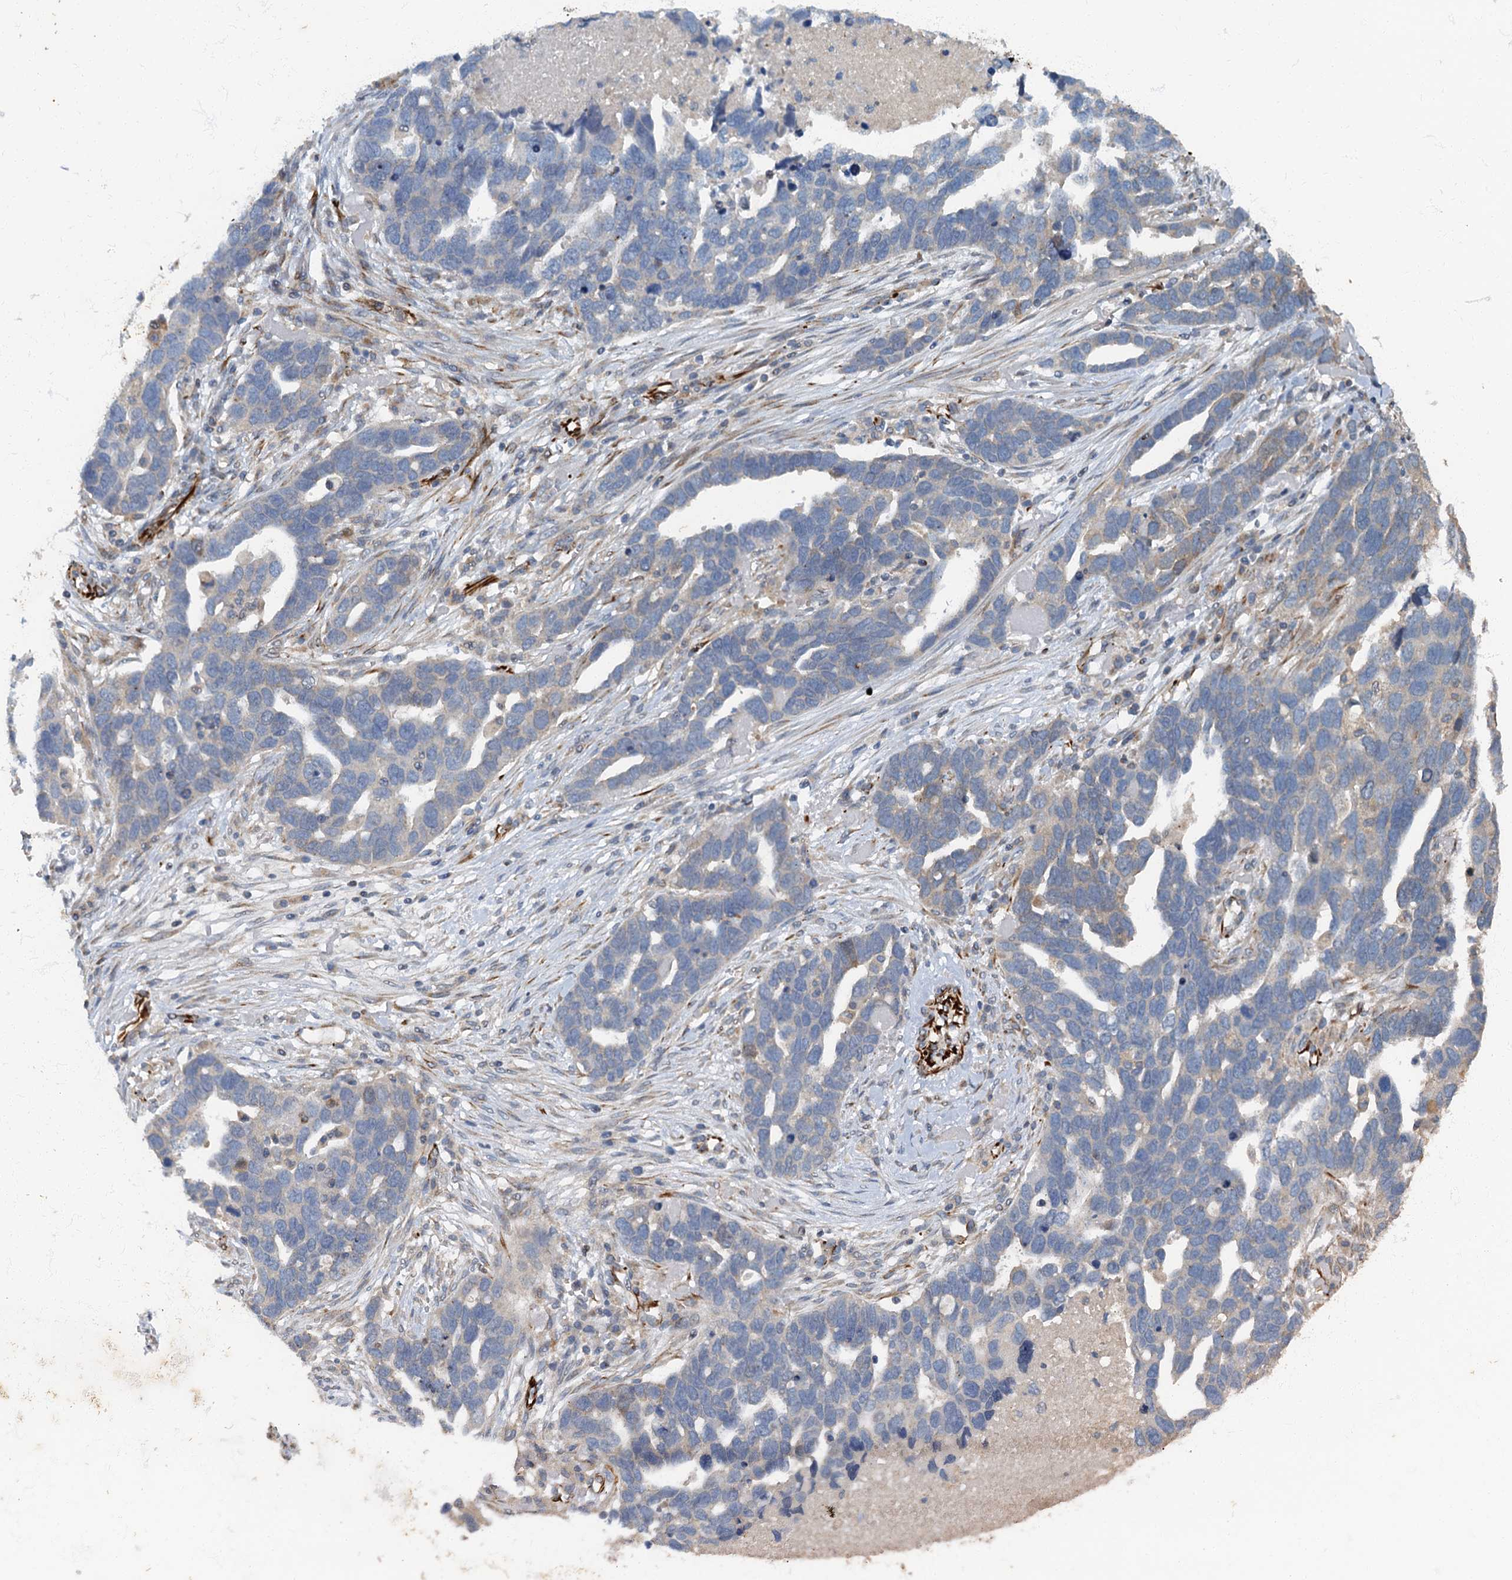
{"staining": {"intensity": "negative", "quantity": "none", "location": "none"}, "tissue": "ovarian cancer", "cell_type": "Tumor cells", "image_type": "cancer", "snomed": [{"axis": "morphology", "description": "Cystadenocarcinoma, serous, NOS"}, {"axis": "topography", "description": "Ovary"}], "caption": "Immunohistochemistry (IHC) micrograph of neoplastic tissue: human serous cystadenocarcinoma (ovarian) stained with DAB shows no significant protein positivity in tumor cells.", "gene": "ARL11", "patient": {"sex": "female", "age": 54}}